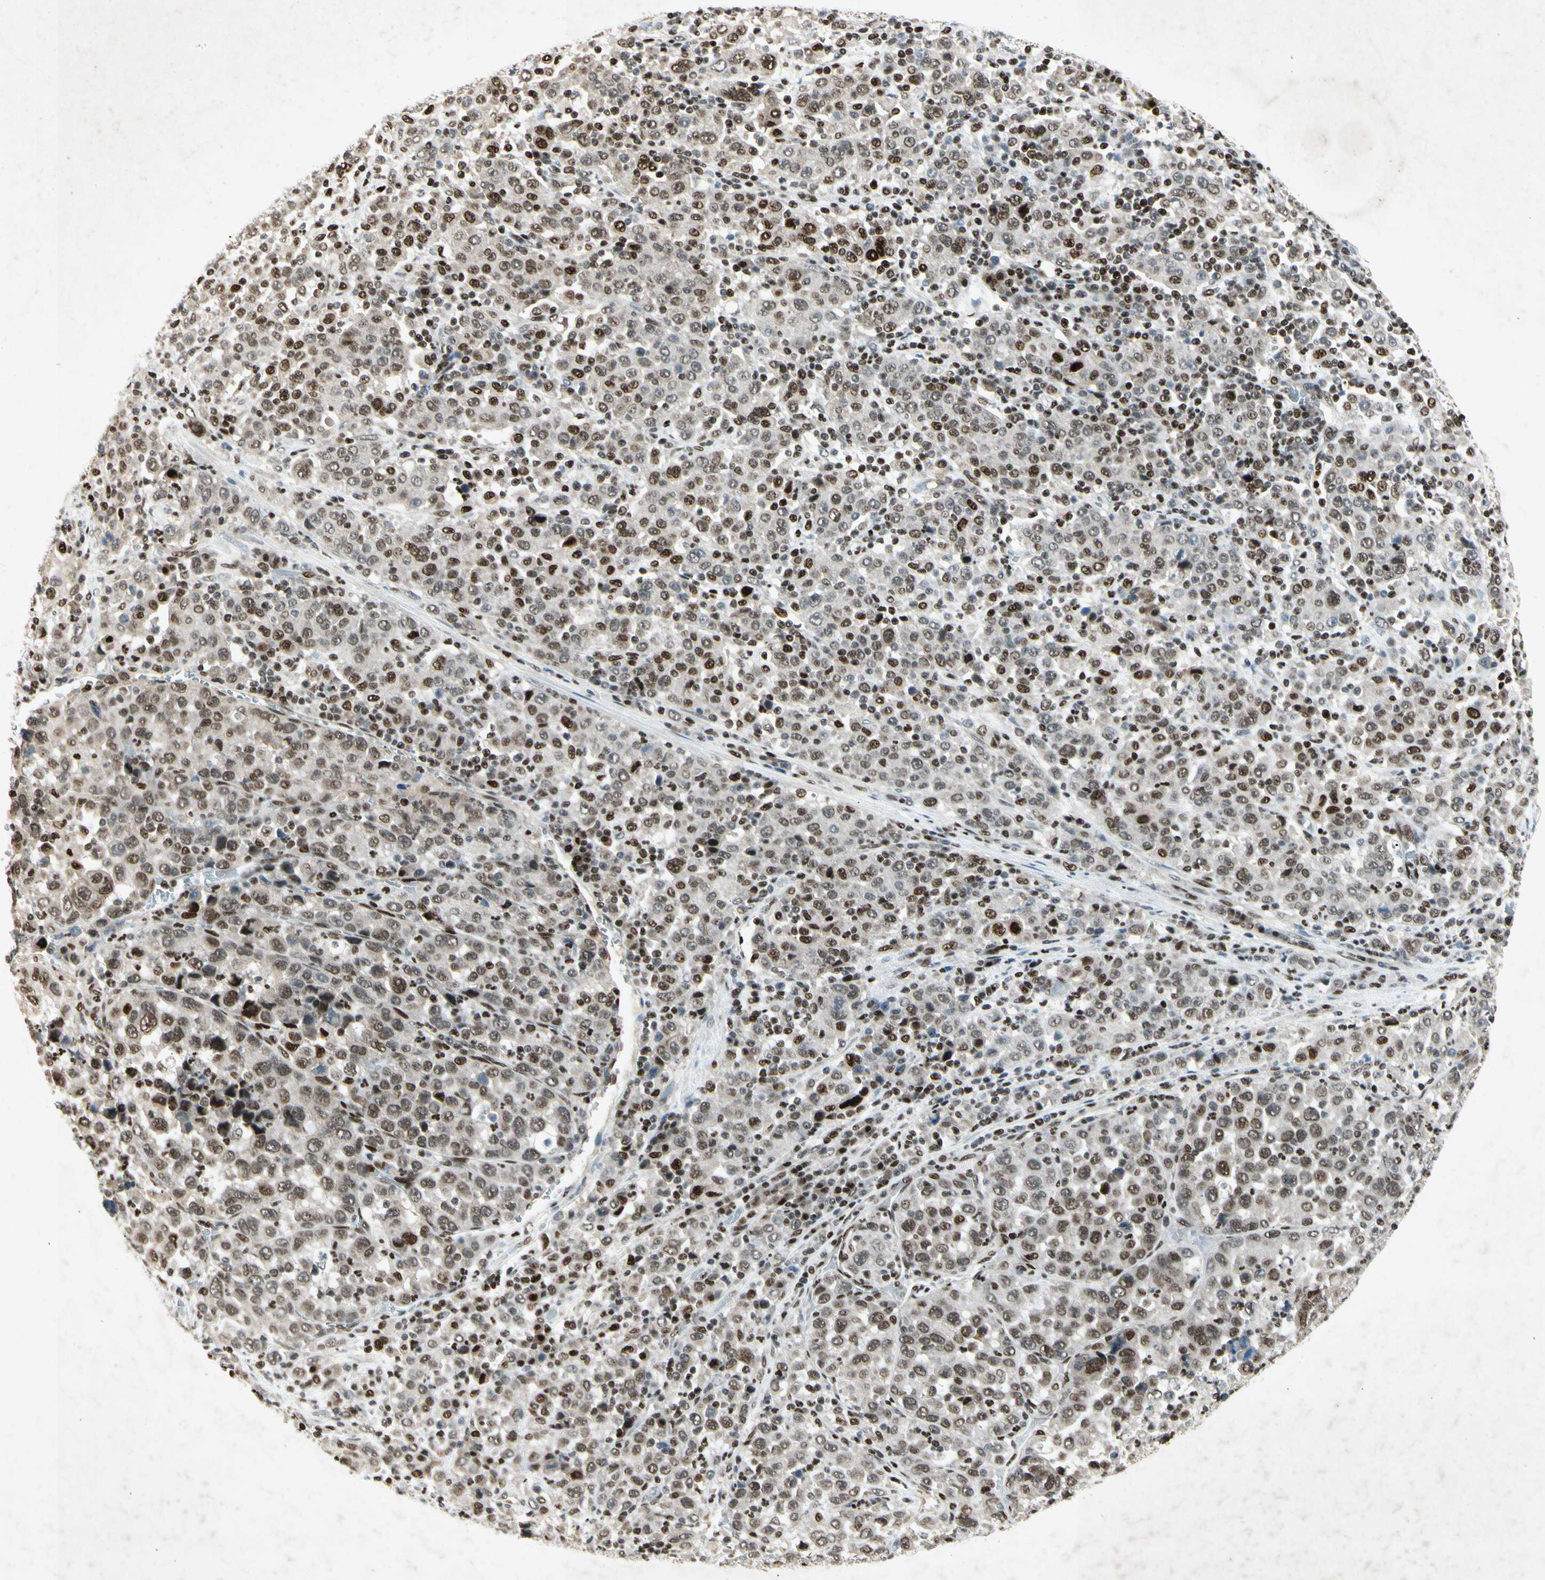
{"staining": {"intensity": "strong", "quantity": ">75%", "location": "nuclear"}, "tissue": "stomach cancer", "cell_type": "Tumor cells", "image_type": "cancer", "snomed": [{"axis": "morphology", "description": "Normal tissue, NOS"}, {"axis": "morphology", "description": "Adenocarcinoma, NOS"}, {"axis": "topography", "description": "Stomach, upper"}, {"axis": "topography", "description": "Stomach"}], "caption": "IHC (DAB) staining of stomach cancer (adenocarcinoma) displays strong nuclear protein positivity in approximately >75% of tumor cells.", "gene": "RNF43", "patient": {"sex": "male", "age": 59}}